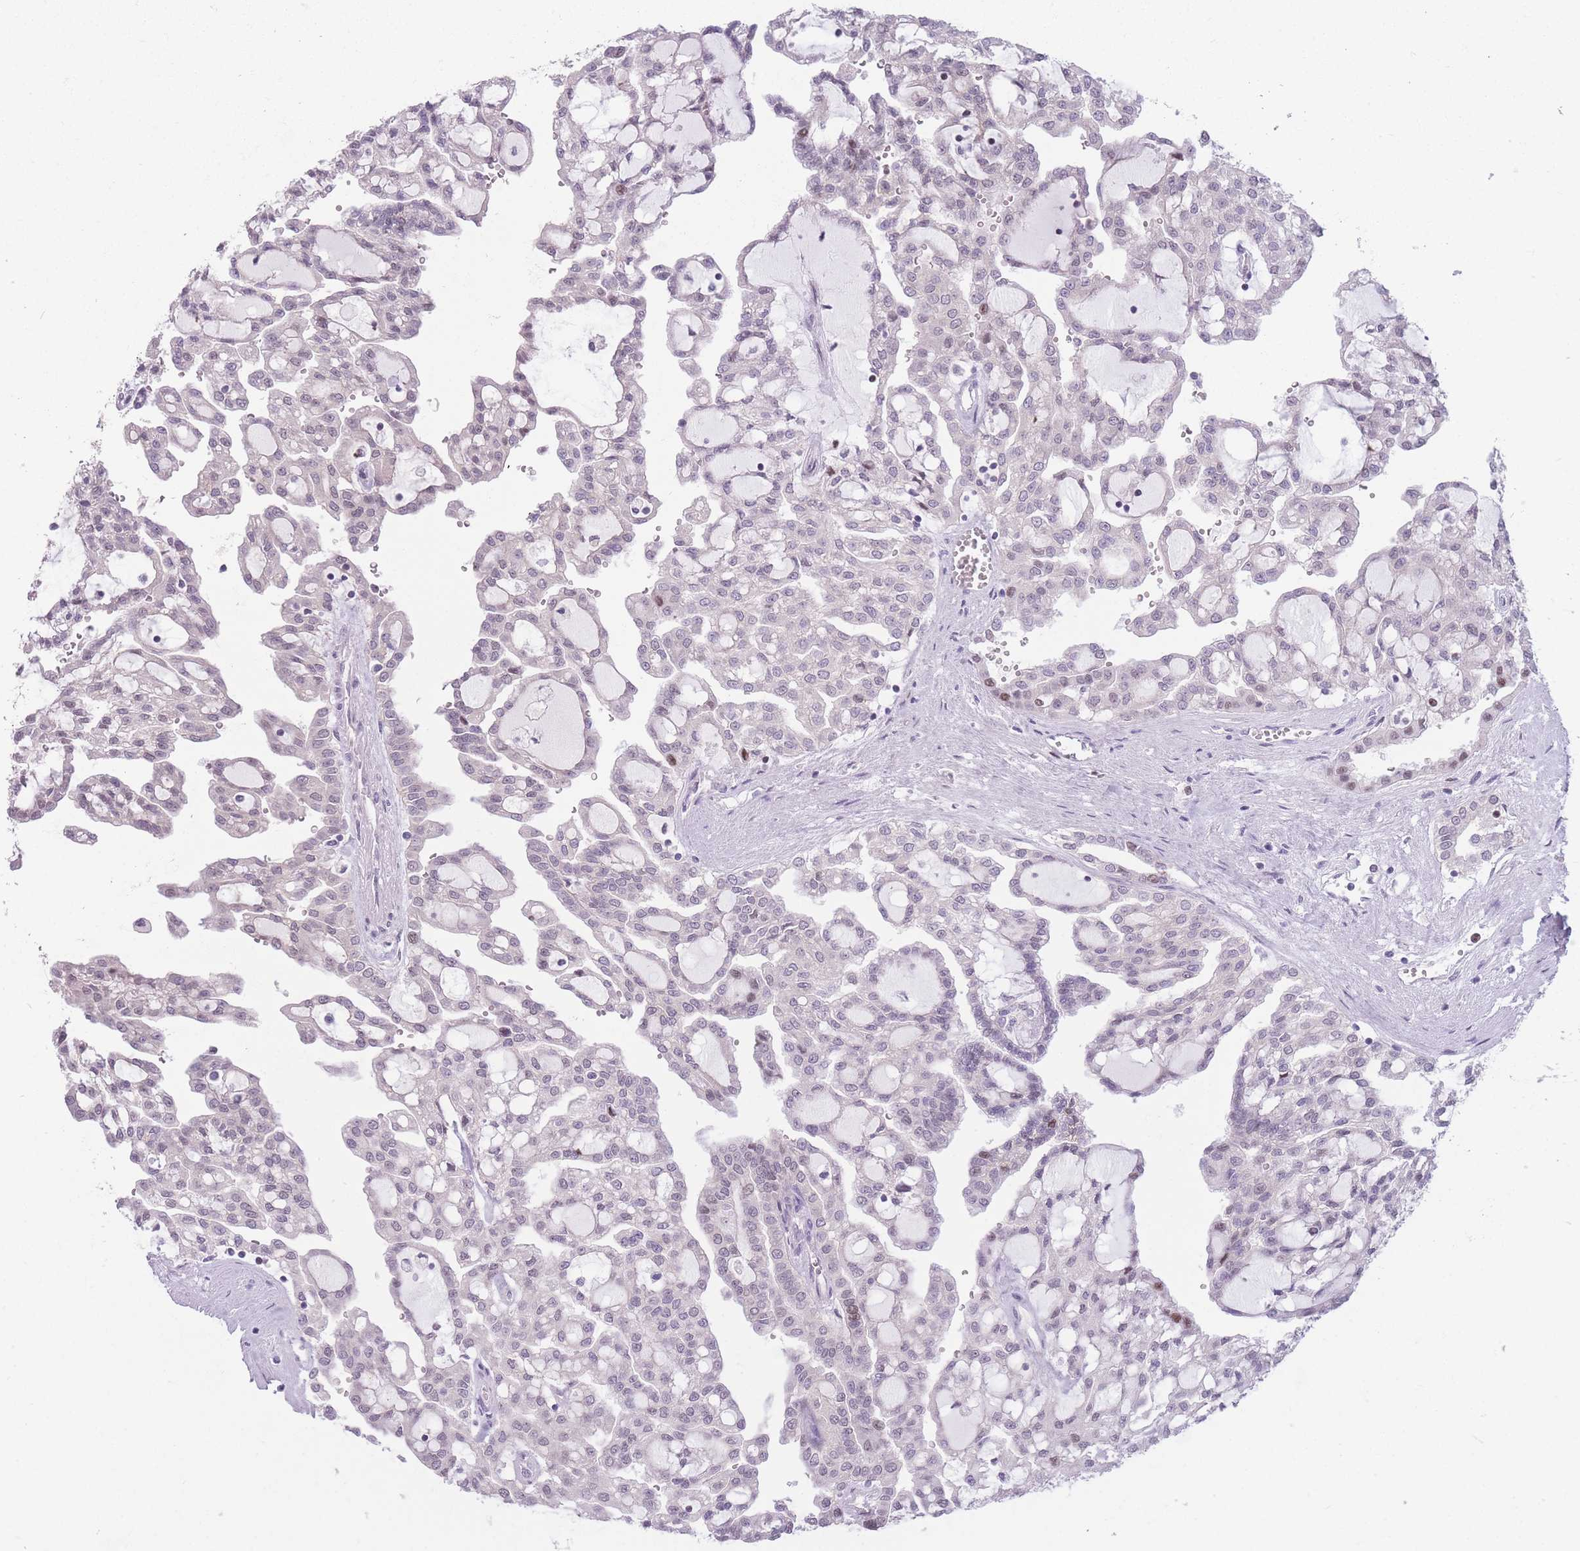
{"staining": {"intensity": "weak", "quantity": "<25%", "location": "nuclear"}, "tissue": "renal cancer", "cell_type": "Tumor cells", "image_type": "cancer", "snomed": [{"axis": "morphology", "description": "Adenocarcinoma, NOS"}, {"axis": "topography", "description": "Kidney"}], "caption": "Immunohistochemistry (IHC) of human renal cancer (adenocarcinoma) shows no expression in tumor cells.", "gene": "ZNF439", "patient": {"sex": "male", "age": 63}}